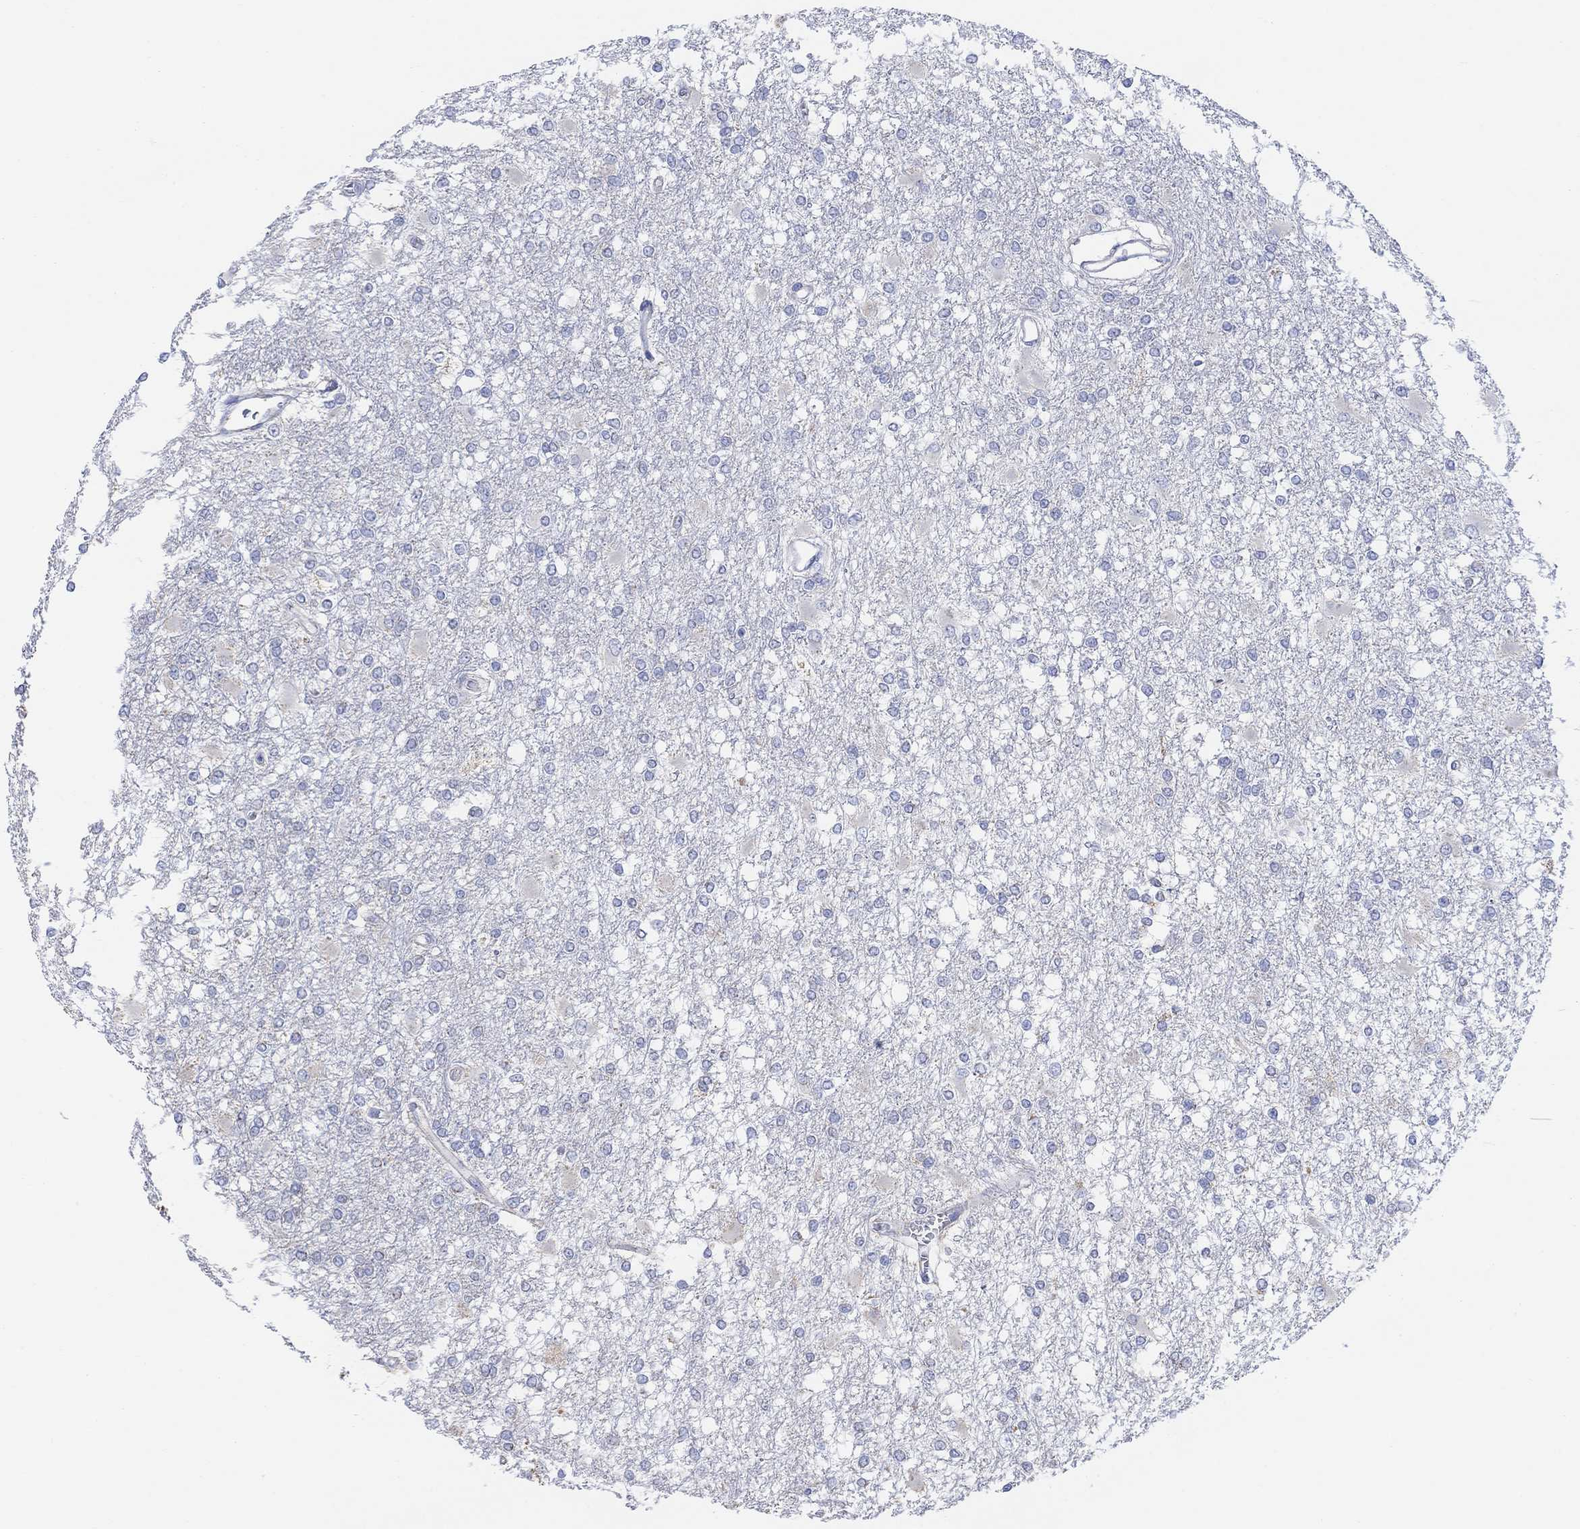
{"staining": {"intensity": "negative", "quantity": "none", "location": "none"}, "tissue": "glioma", "cell_type": "Tumor cells", "image_type": "cancer", "snomed": [{"axis": "morphology", "description": "Glioma, malignant, High grade"}, {"axis": "topography", "description": "Cerebral cortex"}], "caption": "A micrograph of human high-grade glioma (malignant) is negative for staining in tumor cells.", "gene": "SYT12", "patient": {"sex": "male", "age": 79}}